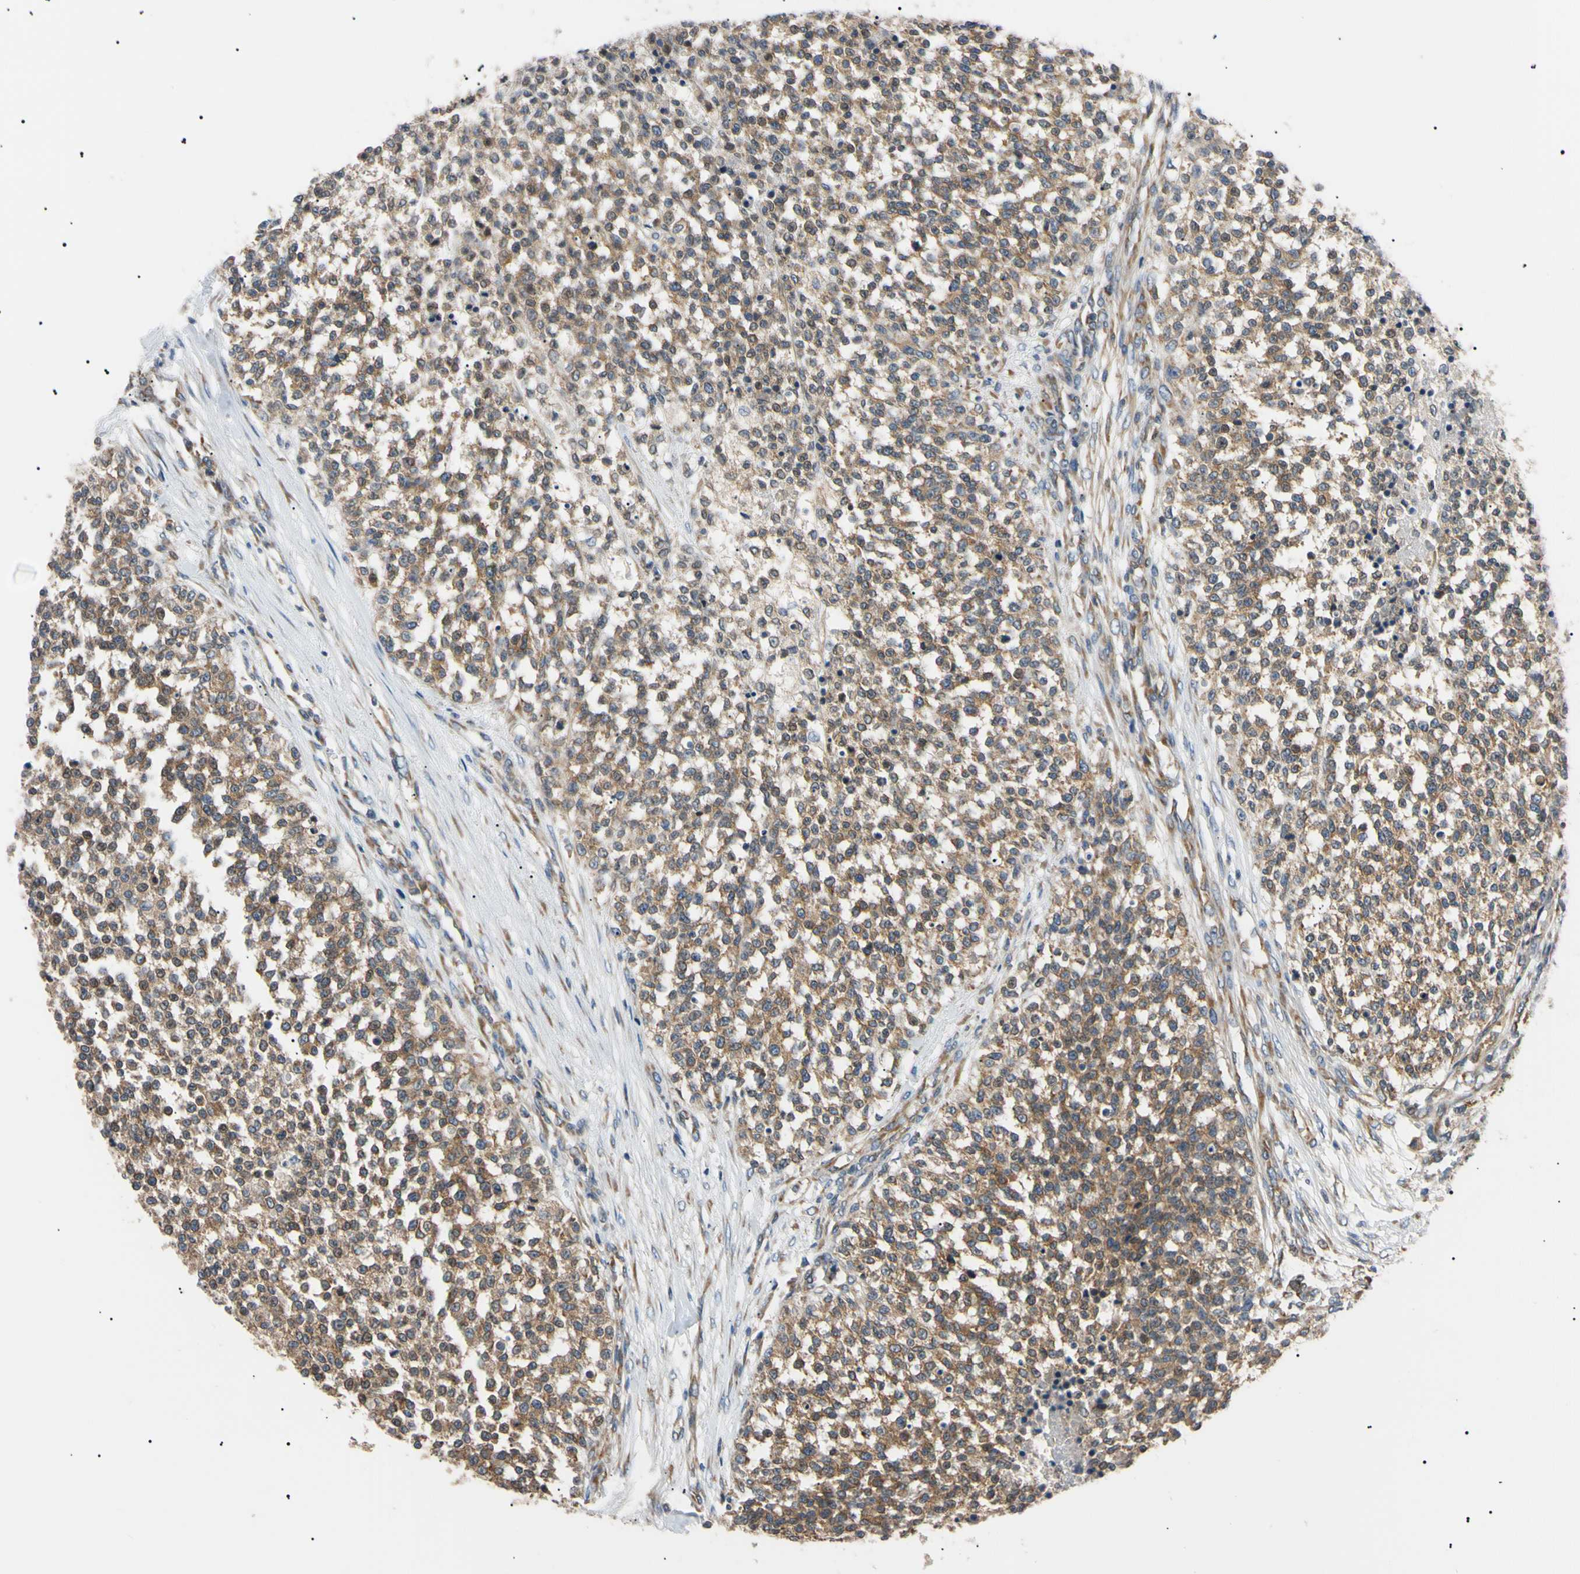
{"staining": {"intensity": "moderate", "quantity": ">75%", "location": "cytoplasmic/membranous"}, "tissue": "testis cancer", "cell_type": "Tumor cells", "image_type": "cancer", "snomed": [{"axis": "morphology", "description": "Seminoma, NOS"}, {"axis": "topography", "description": "Testis"}], "caption": "The immunohistochemical stain highlights moderate cytoplasmic/membranous staining in tumor cells of testis cancer tissue.", "gene": "VAPA", "patient": {"sex": "male", "age": 59}}